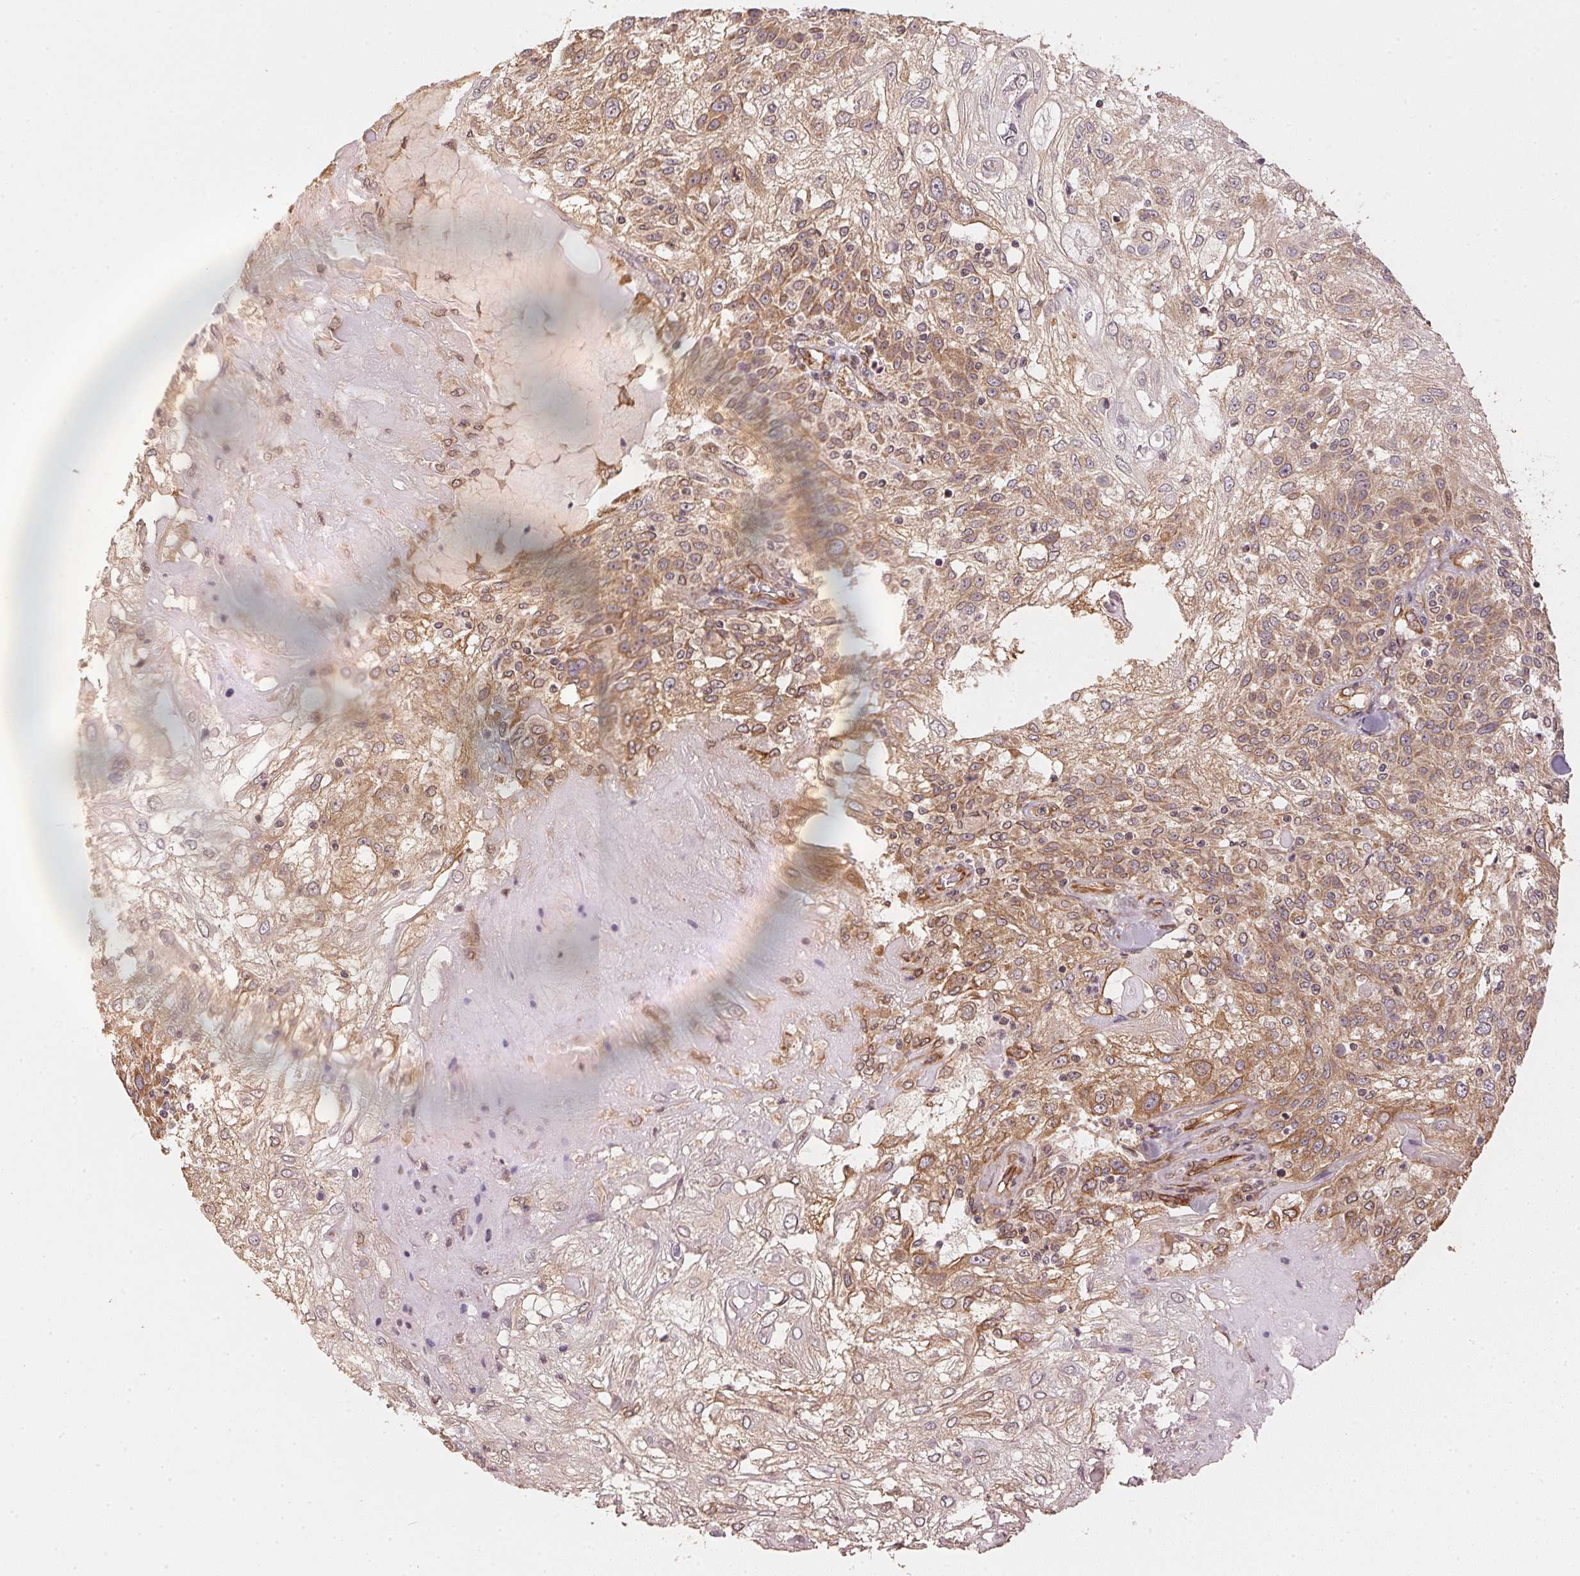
{"staining": {"intensity": "moderate", "quantity": ">75%", "location": "cytoplasmic/membranous"}, "tissue": "skin cancer", "cell_type": "Tumor cells", "image_type": "cancer", "snomed": [{"axis": "morphology", "description": "Normal tissue, NOS"}, {"axis": "morphology", "description": "Squamous cell carcinoma, NOS"}, {"axis": "topography", "description": "Skin"}], "caption": "IHC (DAB (3,3'-diaminobenzidine)) staining of skin cancer reveals moderate cytoplasmic/membranous protein expression in approximately >75% of tumor cells.", "gene": "STRN4", "patient": {"sex": "female", "age": 83}}